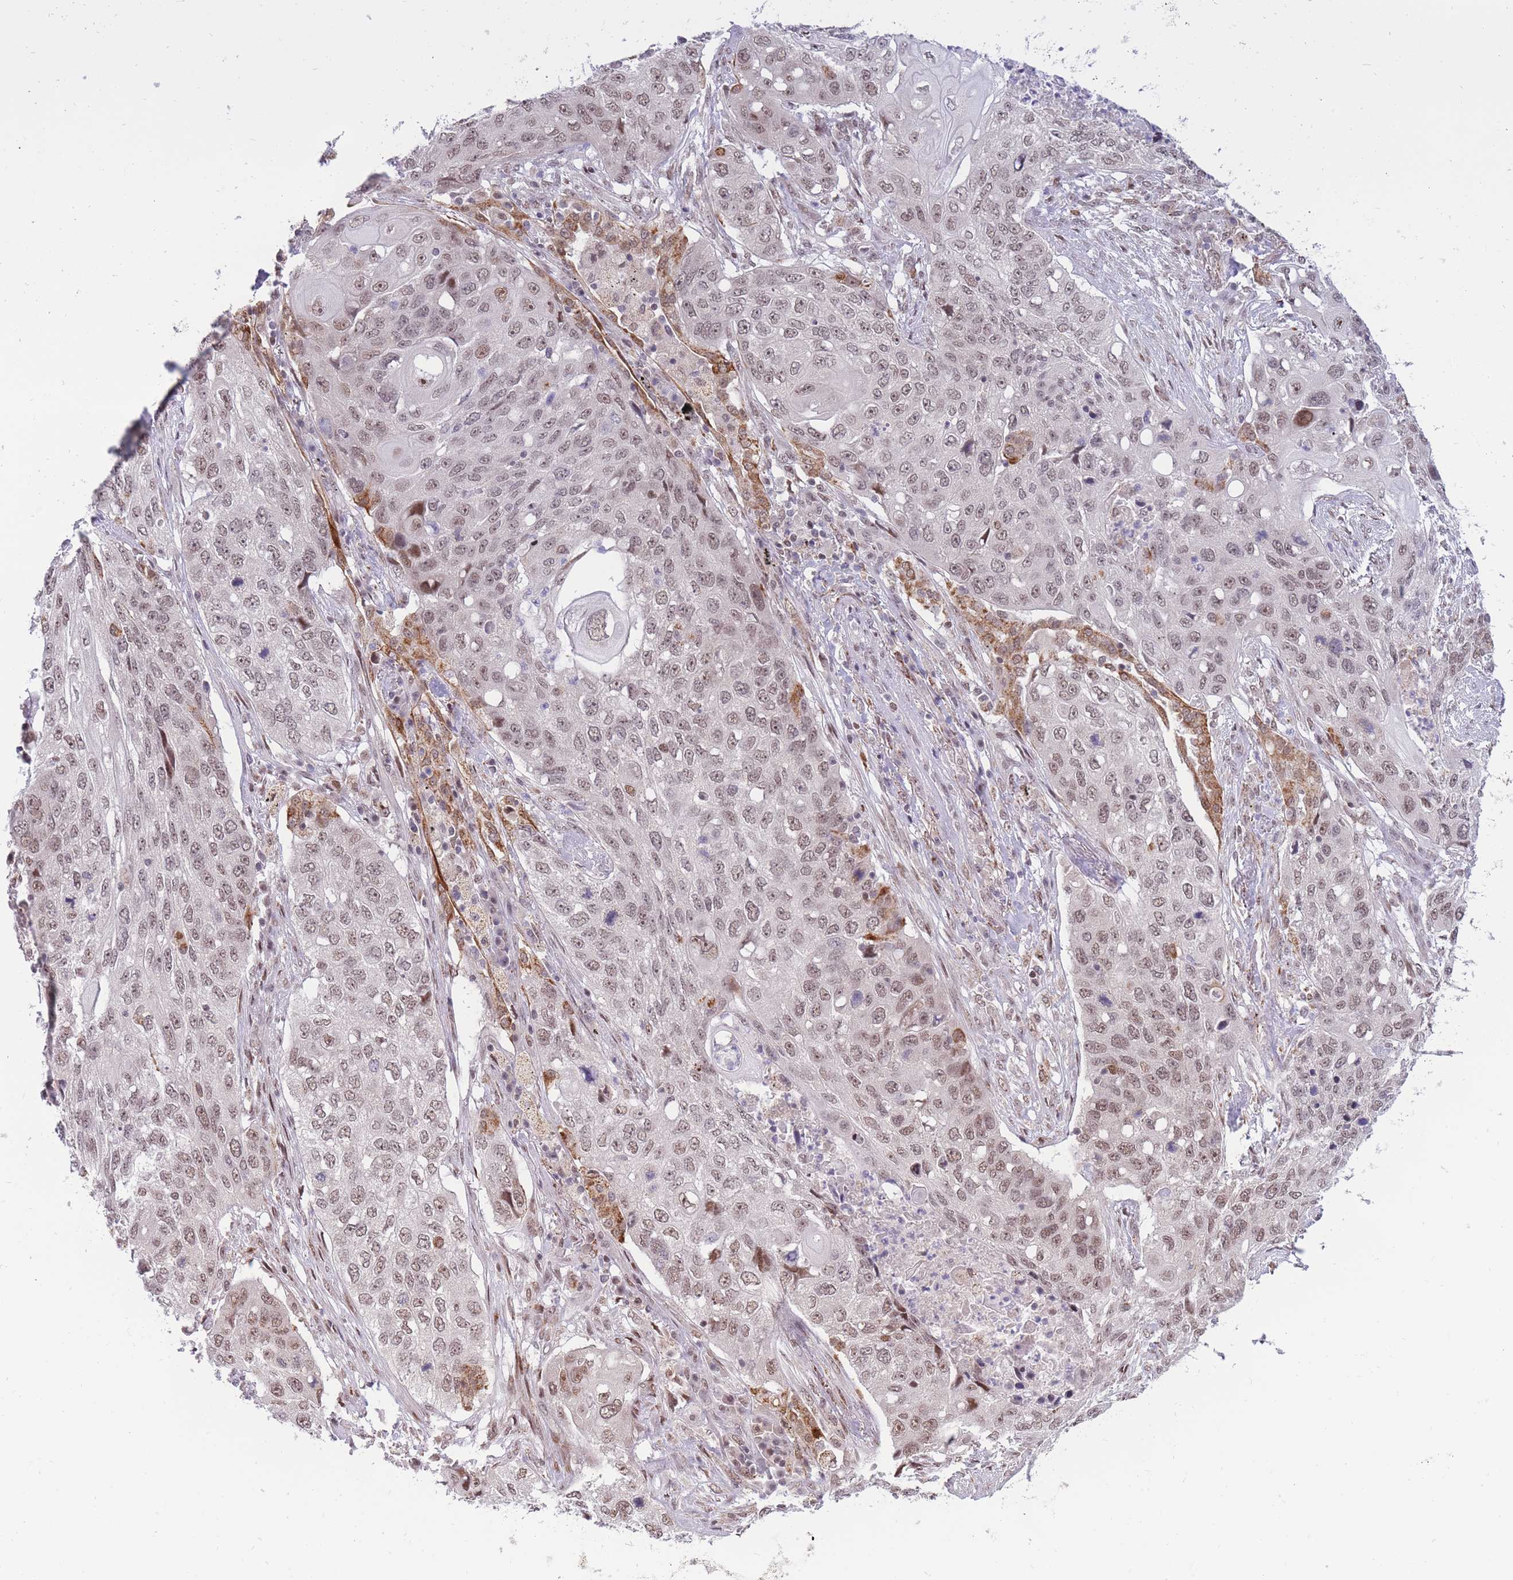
{"staining": {"intensity": "weak", "quantity": ">75%", "location": "nuclear"}, "tissue": "lung cancer", "cell_type": "Tumor cells", "image_type": "cancer", "snomed": [{"axis": "morphology", "description": "Squamous cell carcinoma, NOS"}, {"axis": "topography", "description": "Lung"}], "caption": "A high-resolution image shows immunohistochemistry (IHC) staining of lung cancer (squamous cell carcinoma), which shows weak nuclear expression in approximately >75% of tumor cells. (brown staining indicates protein expression, while blue staining denotes nuclei).", "gene": "TARBP2", "patient": {"sex": "female", "age": 63}}